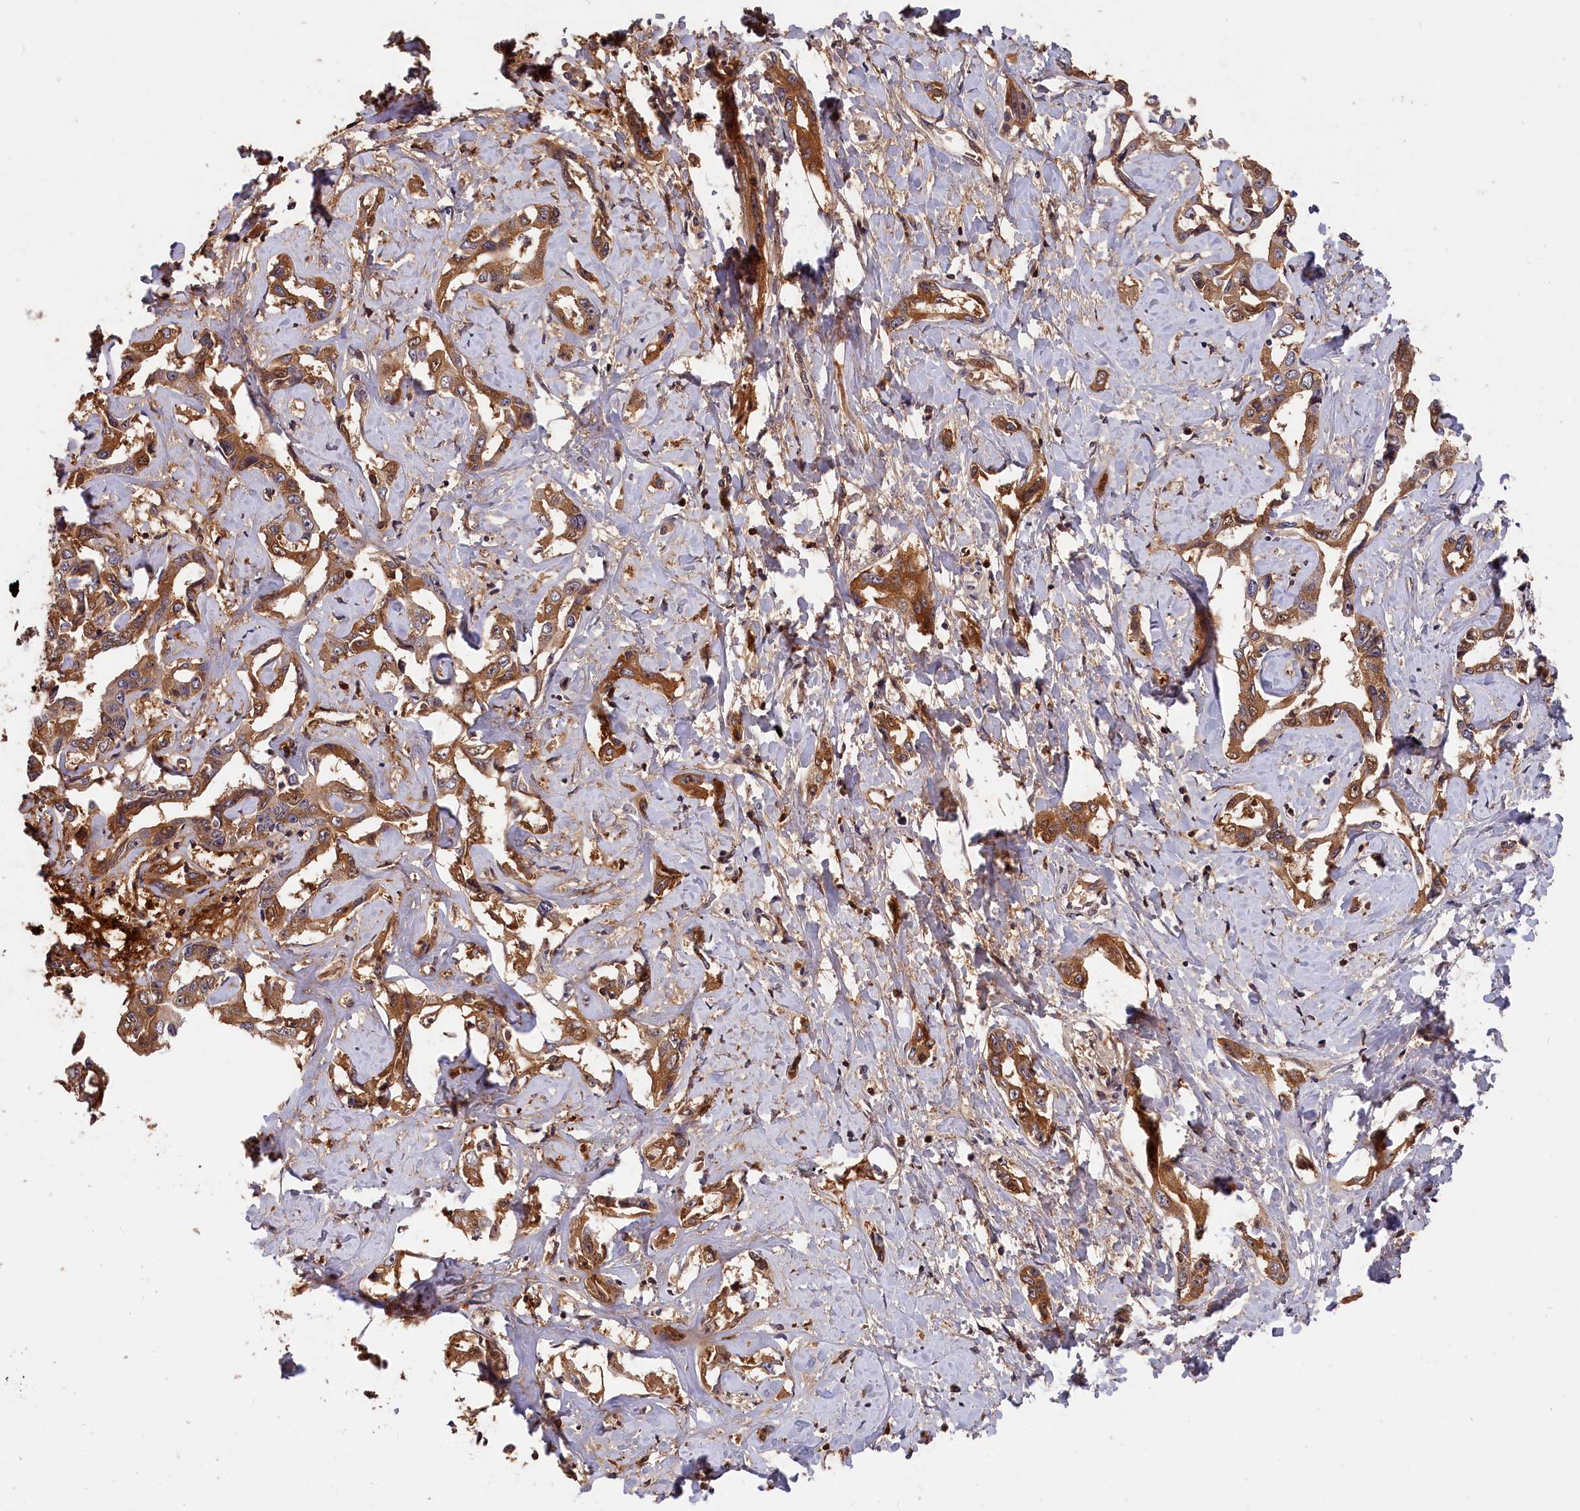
{"staining": {"intensity": "moderate", "quantity": ">75%", "location": "cytoplasmic/membranous"}, "tissue": "liver cancer", "cell_type": "Tumor cells", "image_type": "cancer", "snomed": [{"axis": "morphology", "description": "Cholangiocarcinoma"}, {"axis": "topography", "description": "Liver"}], "caption": "Cholangiocarcinoma (liver) was stained to show a protein in brown. There is medium levels of moderate cytoplasmic/membranous staining in about >75% of tumor cells. The protein of interest is stained brown, and the nuclei are stained in blue (DAB (3,3'-diaminobenzidine) IHC with brightfield microscopy, high magnification).", "gene": "ITIH1", "patient": {"sex": "male", "age": 59}}